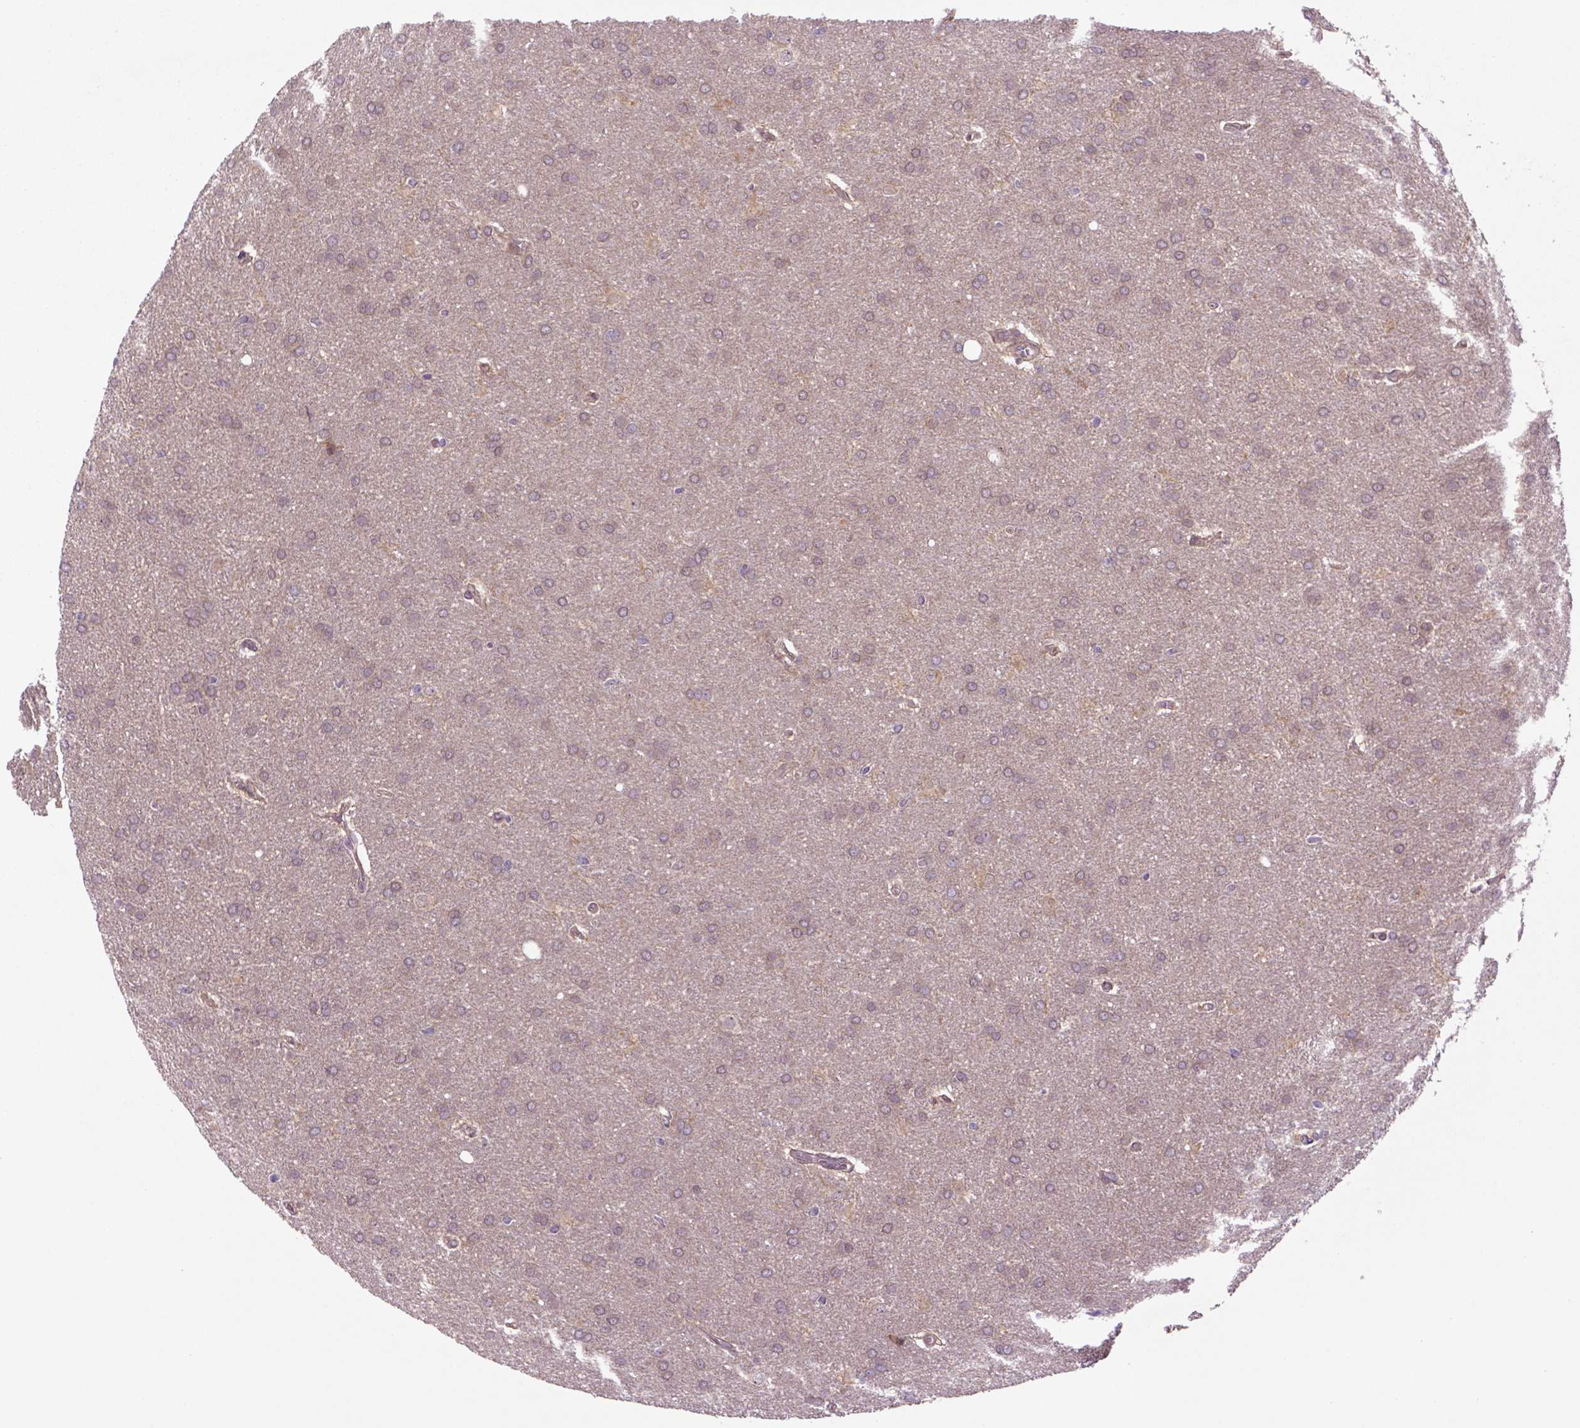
{"staining": {"intensity": "weak", "quantity": ">75%", "location": "cytoplasmic/membranous"}, "tissue": "glioma", "cell_type": "Tumor cells", "image_type": "cancer", "snomed": [{"axis": "morphology", "description": "Glioma, malignant, Low grade"}, {"axis": "topography", "description": "Brain"}], "caption": "The image exhibits immunohistochemical staining of malignant glioma (low-grade). There is weak cytoplasmic/membranous expression is present in about >75% of tumor cells.", "gene": "HSPBP1", "patient": {"sex": "female", "age": 32}}